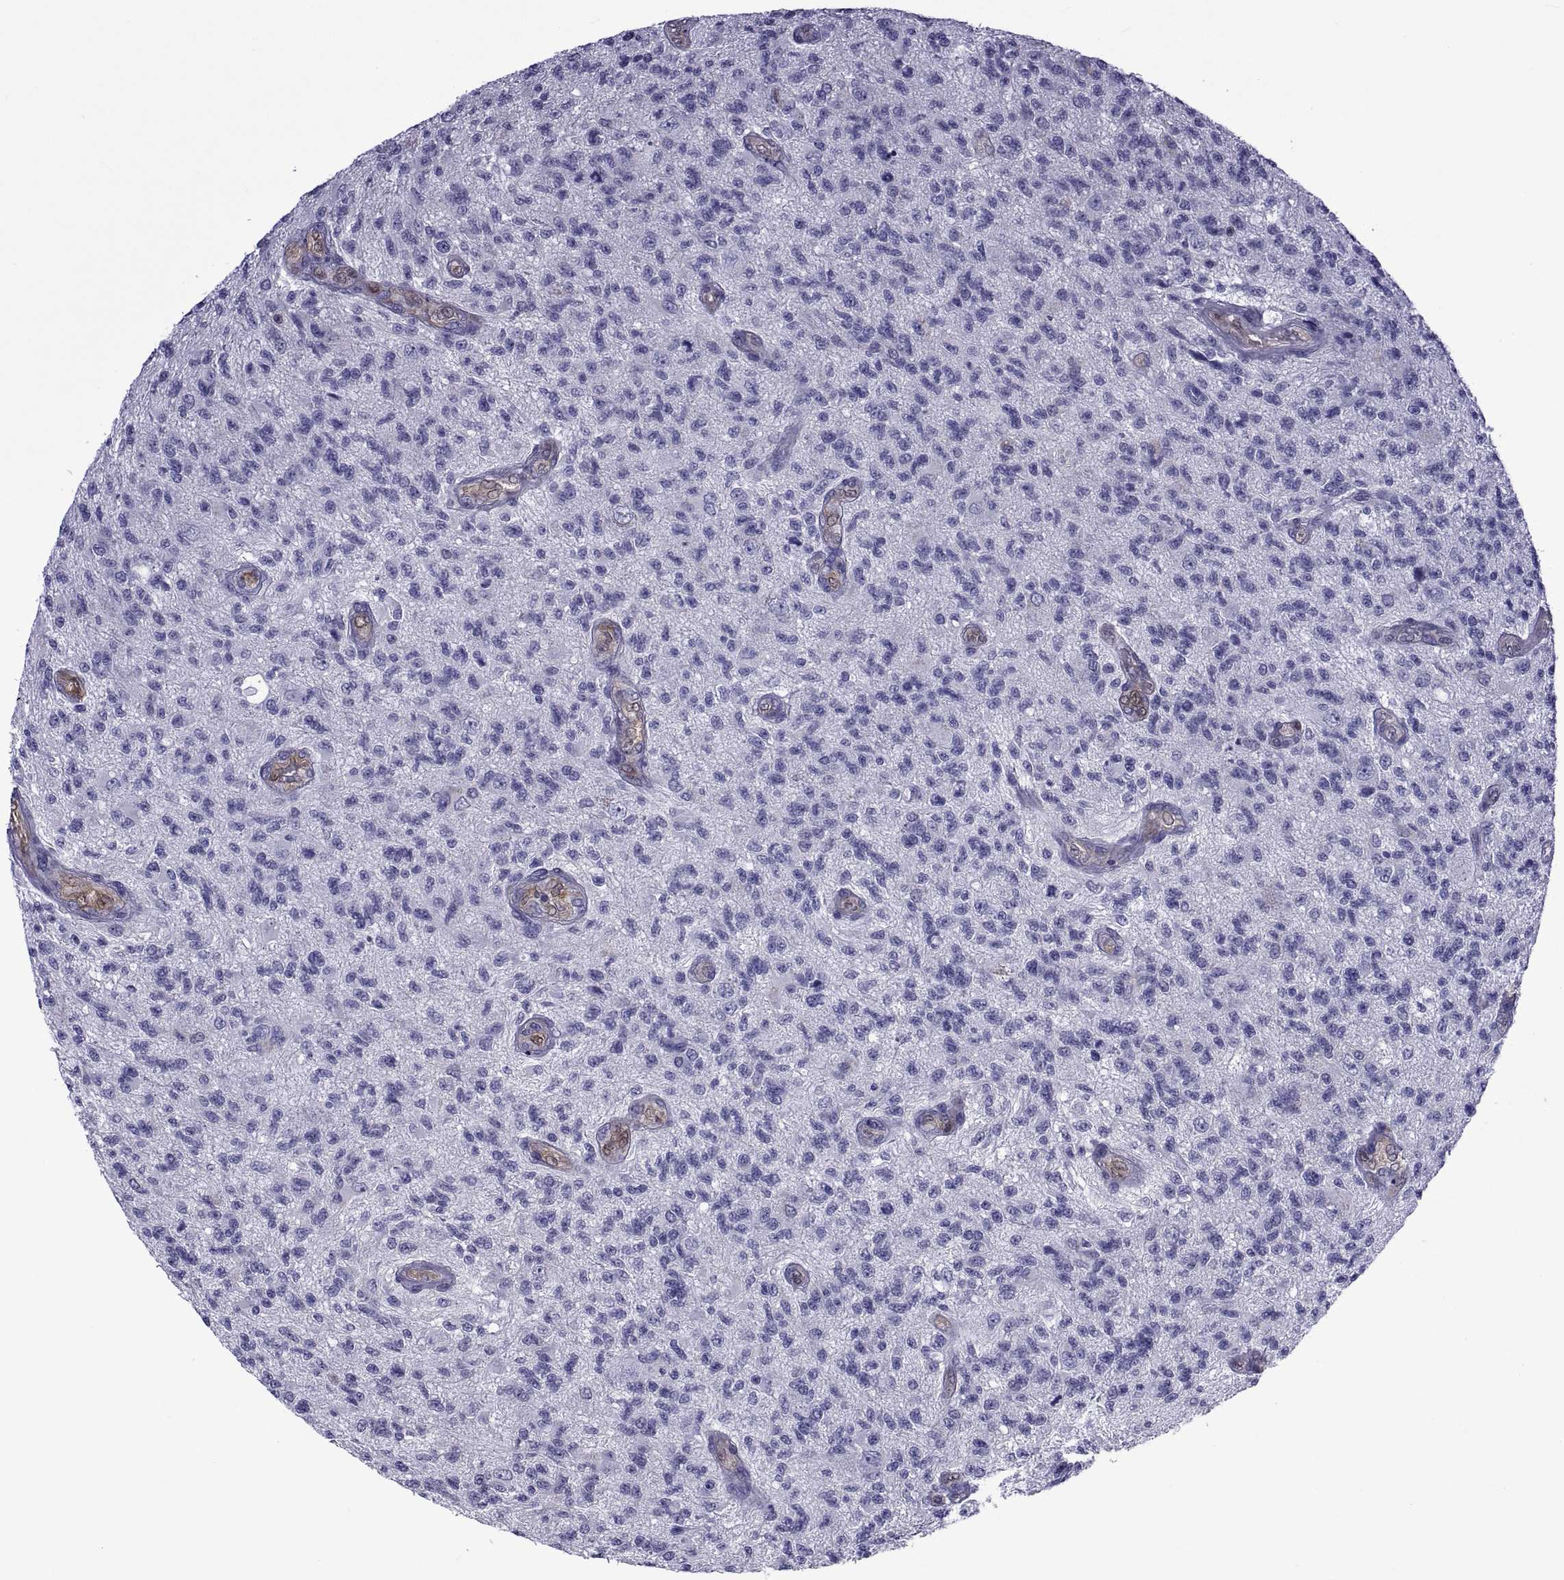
{"staining": {"intensity": "negative", "quantity": "none", "location": "none"}, "tissue": "glioma", "cell_type": "Tumor cells", "image_type": "cancer", "snomed": [{"axis": "morphology", "description": "Glioma, malignant, High grade"}, {"axis": "topography", "description": "Brain"}], "caption": "The IHC image has no significant expression in tumor cells of high-grade glioma (malignant) tissue.", "gene": "LCN9", "patient": {"sex": "male", "age": 56}}